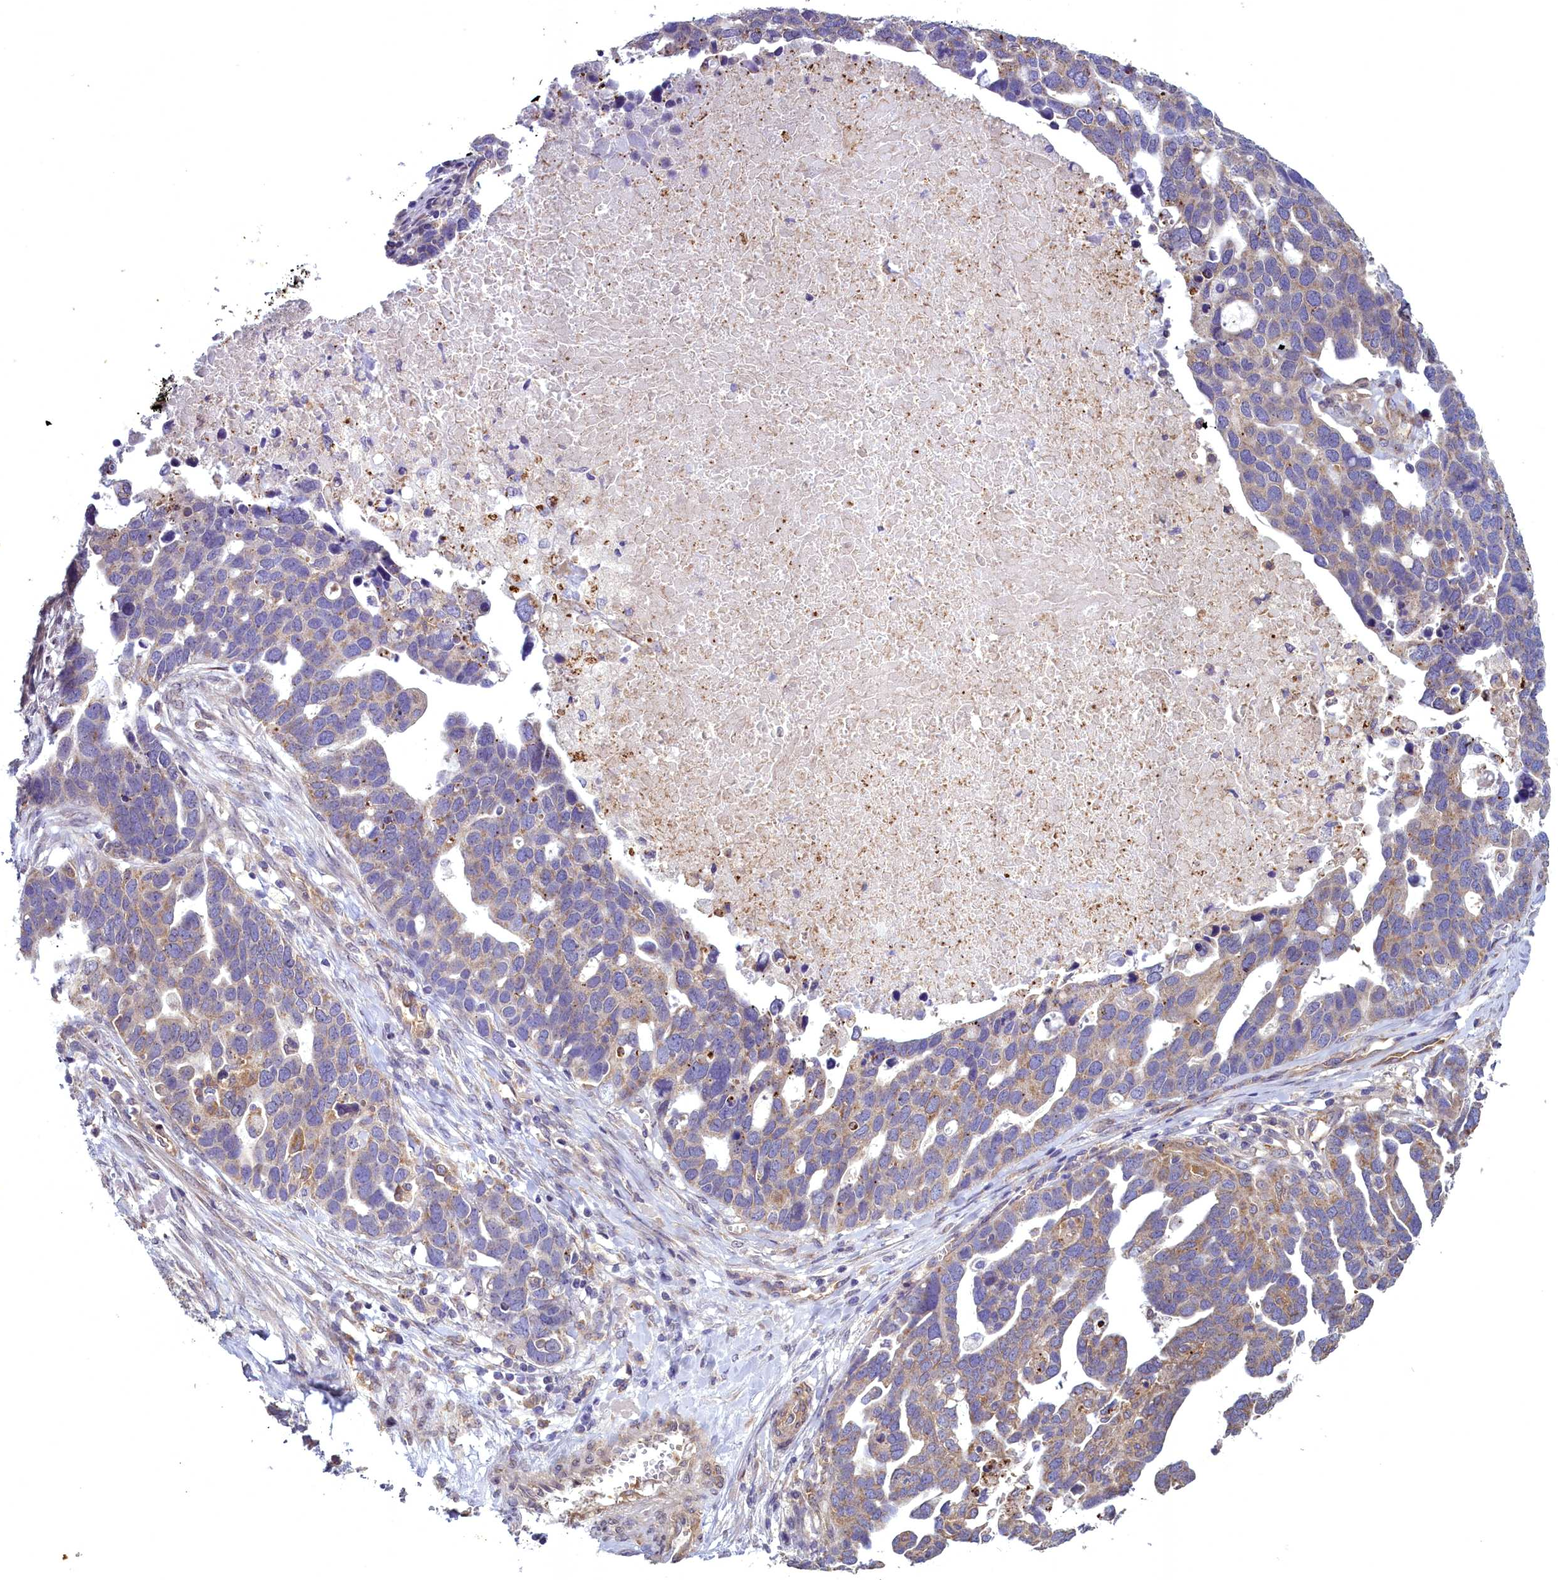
{"staining": {"intensity": "moderate", "quantity": "<25%", "location": "cytoplasmic/membranous"}, "tissue": "ovarian cancer", "cell_type": "Tumor cells", "image_type": "cancer", "snomed": [{"axis": "morphology", "description": "Cystadenocarcinoma, serous, NOS"}, {"axis": "topography", "description": "Ovary"}], "caption": "Human serous cystadenocarcinoma (ovarian) stained with a protein marker reveals moderate staining in tumor cells.", "gene": "ACAD8", "patient": {"sex": "female", "age": 54}}